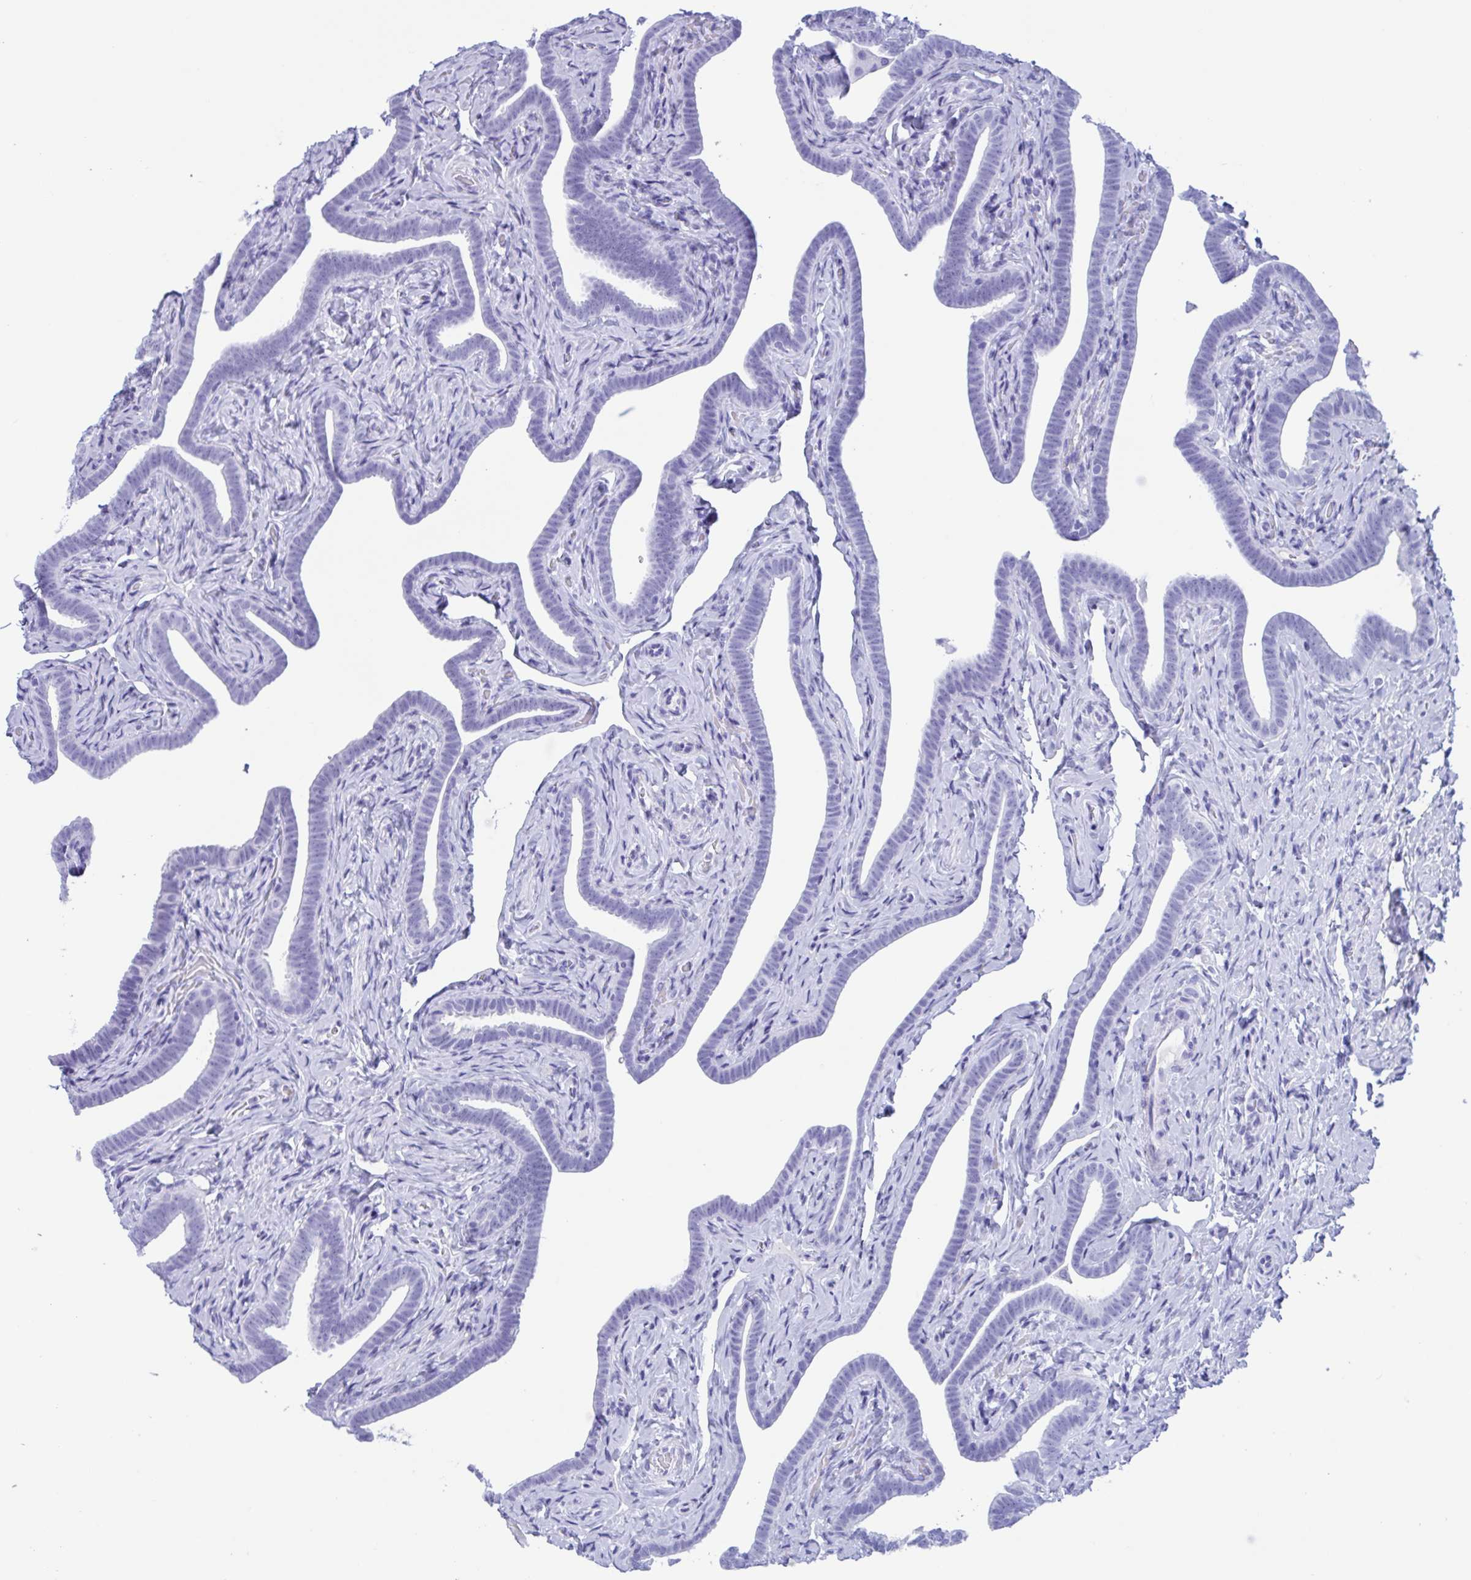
{"staining": {"intensity": "negative", "quantity": "none", "location": "none"}, "tissue": "fallopian tube", "cell_type": "Glandular cells", "image_type": "normal", "snomed": [{"axis": "morphology", "description": "Normal tissue, NOS"}, {"axis": "topography", "description": "Fallopian tube"}], "caption": "Glandular cells are negative for protein expression in unremarkable human fallopian tube. (DAB (3,3'-diaminobenzidine) IHC visualized using brightfield microscopy, high magnification).", "gene": "ZNF850", "patient": {"sex": "female", "age": 69}}